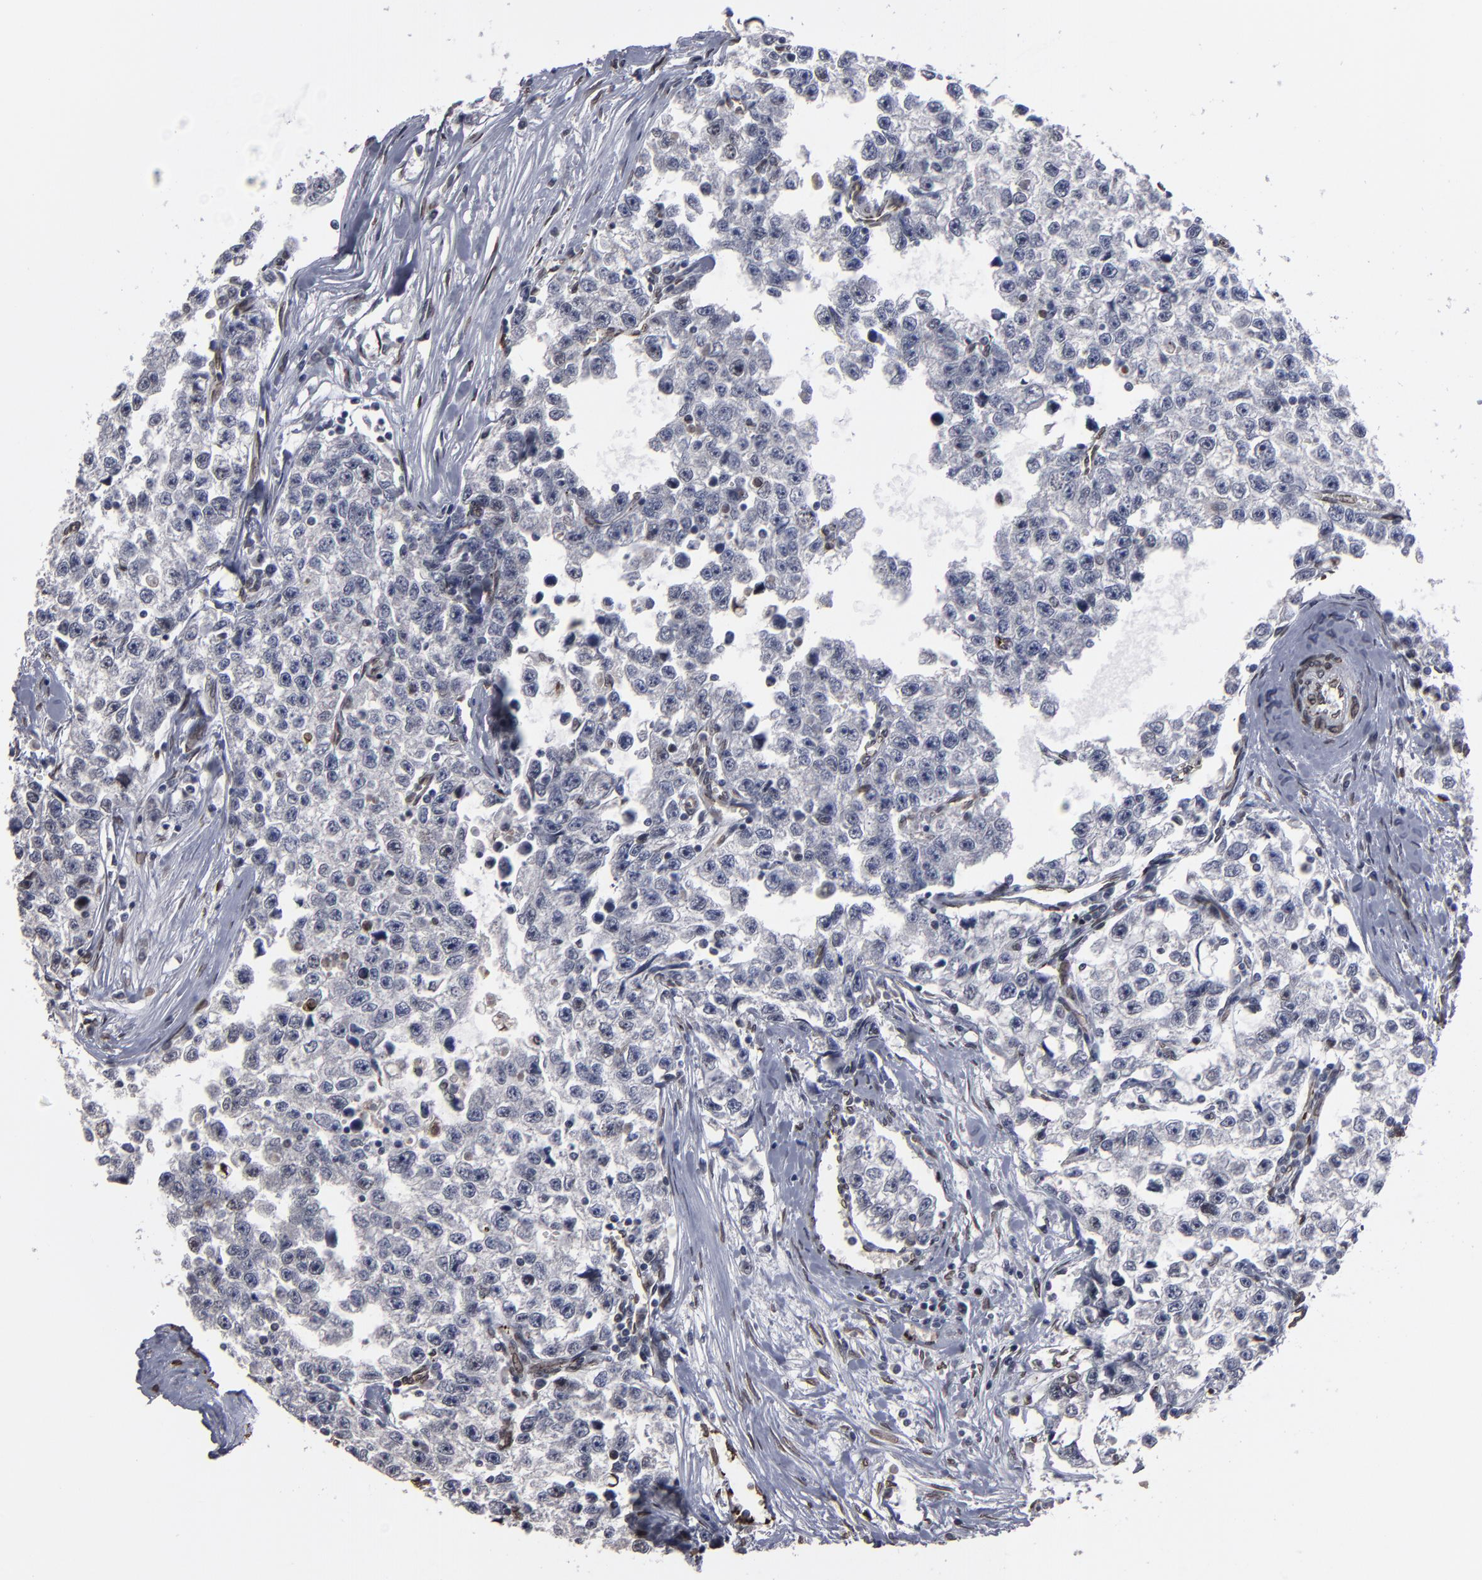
{"staining": {"intensity": "negative", "quantity": "none", "location": "none"}, "tissue": "testis cancer", "cell_type": "Tumor cells", "image_type": "cancer", "snomed": [{"axis": "morphology", "description": "Seminoma, NOS"}, {"axis": "morphology", "description": "Carcinoma, Embryonal, NOS"}, {"axis": "topography", "description": "Testis"}], "caption": "There is no significant expression in tumor cells of testis cancer.", "gene": "BAZ1A", "patient": {"sex": "male", "age": 30}}